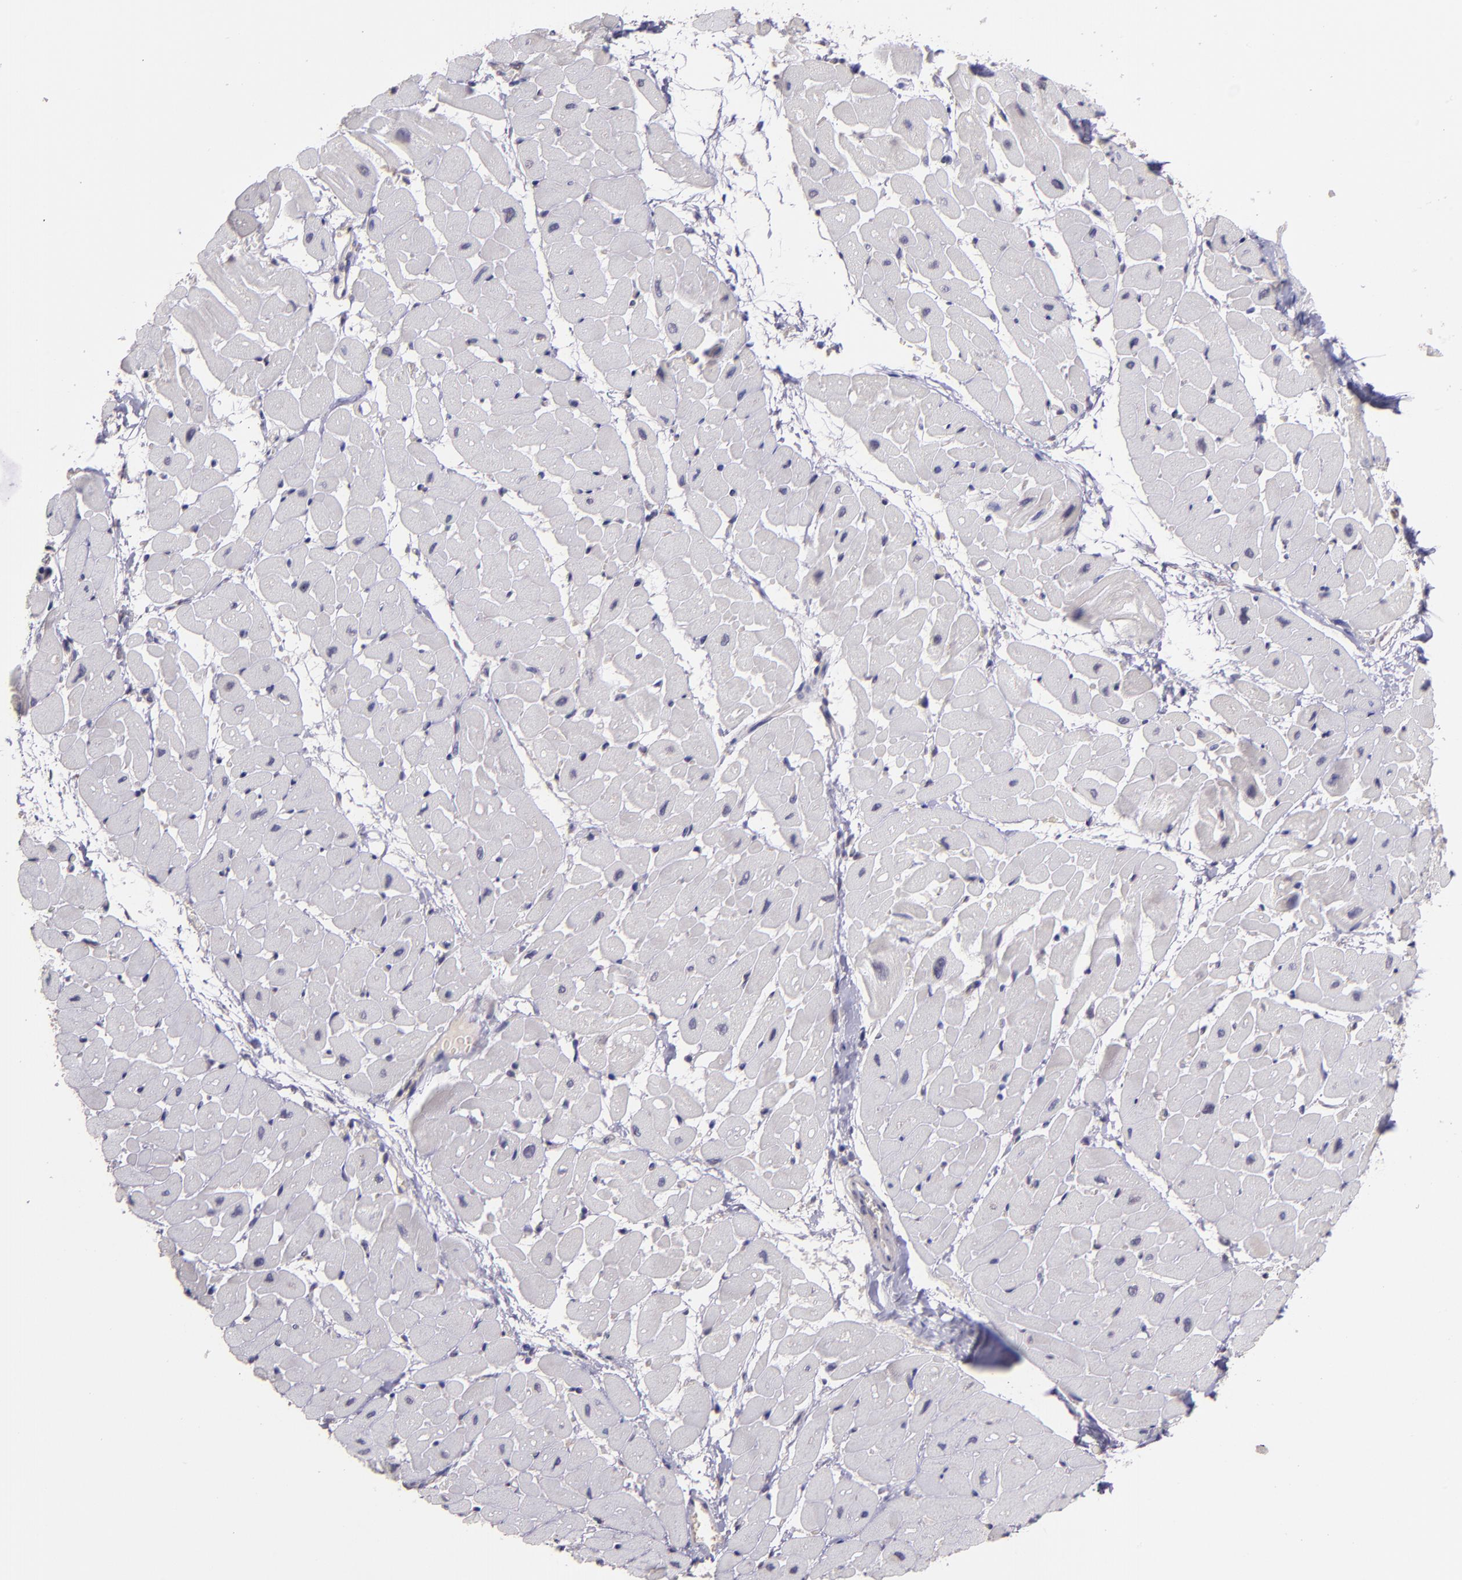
{"staining": {"intensity": "negative", "quantity": "none", "location": "none"}, "tissue": "heart muscle", "cell_type": "Cardiomyocytes", "image_type": "normal", "snomed": [{"axis": "morphology", "description": "Normal tissue, NOS"}, {"axis": "topography", "description": "Heart"}], "caption": "This image is of normal heart muscle stained with immunohistochemistry (IHC) to label a protein in brown with the nuclei are counter-stained blue. There is no positivity in cardiomyocytes. Brightfield microscopy of immunohistochemistry (IHC) stained with DAB (brown) and hematoxylin (blue), captured at high magnification.", "gene": "TAF7L", "patient": {"sex": "male", "age": 45}}